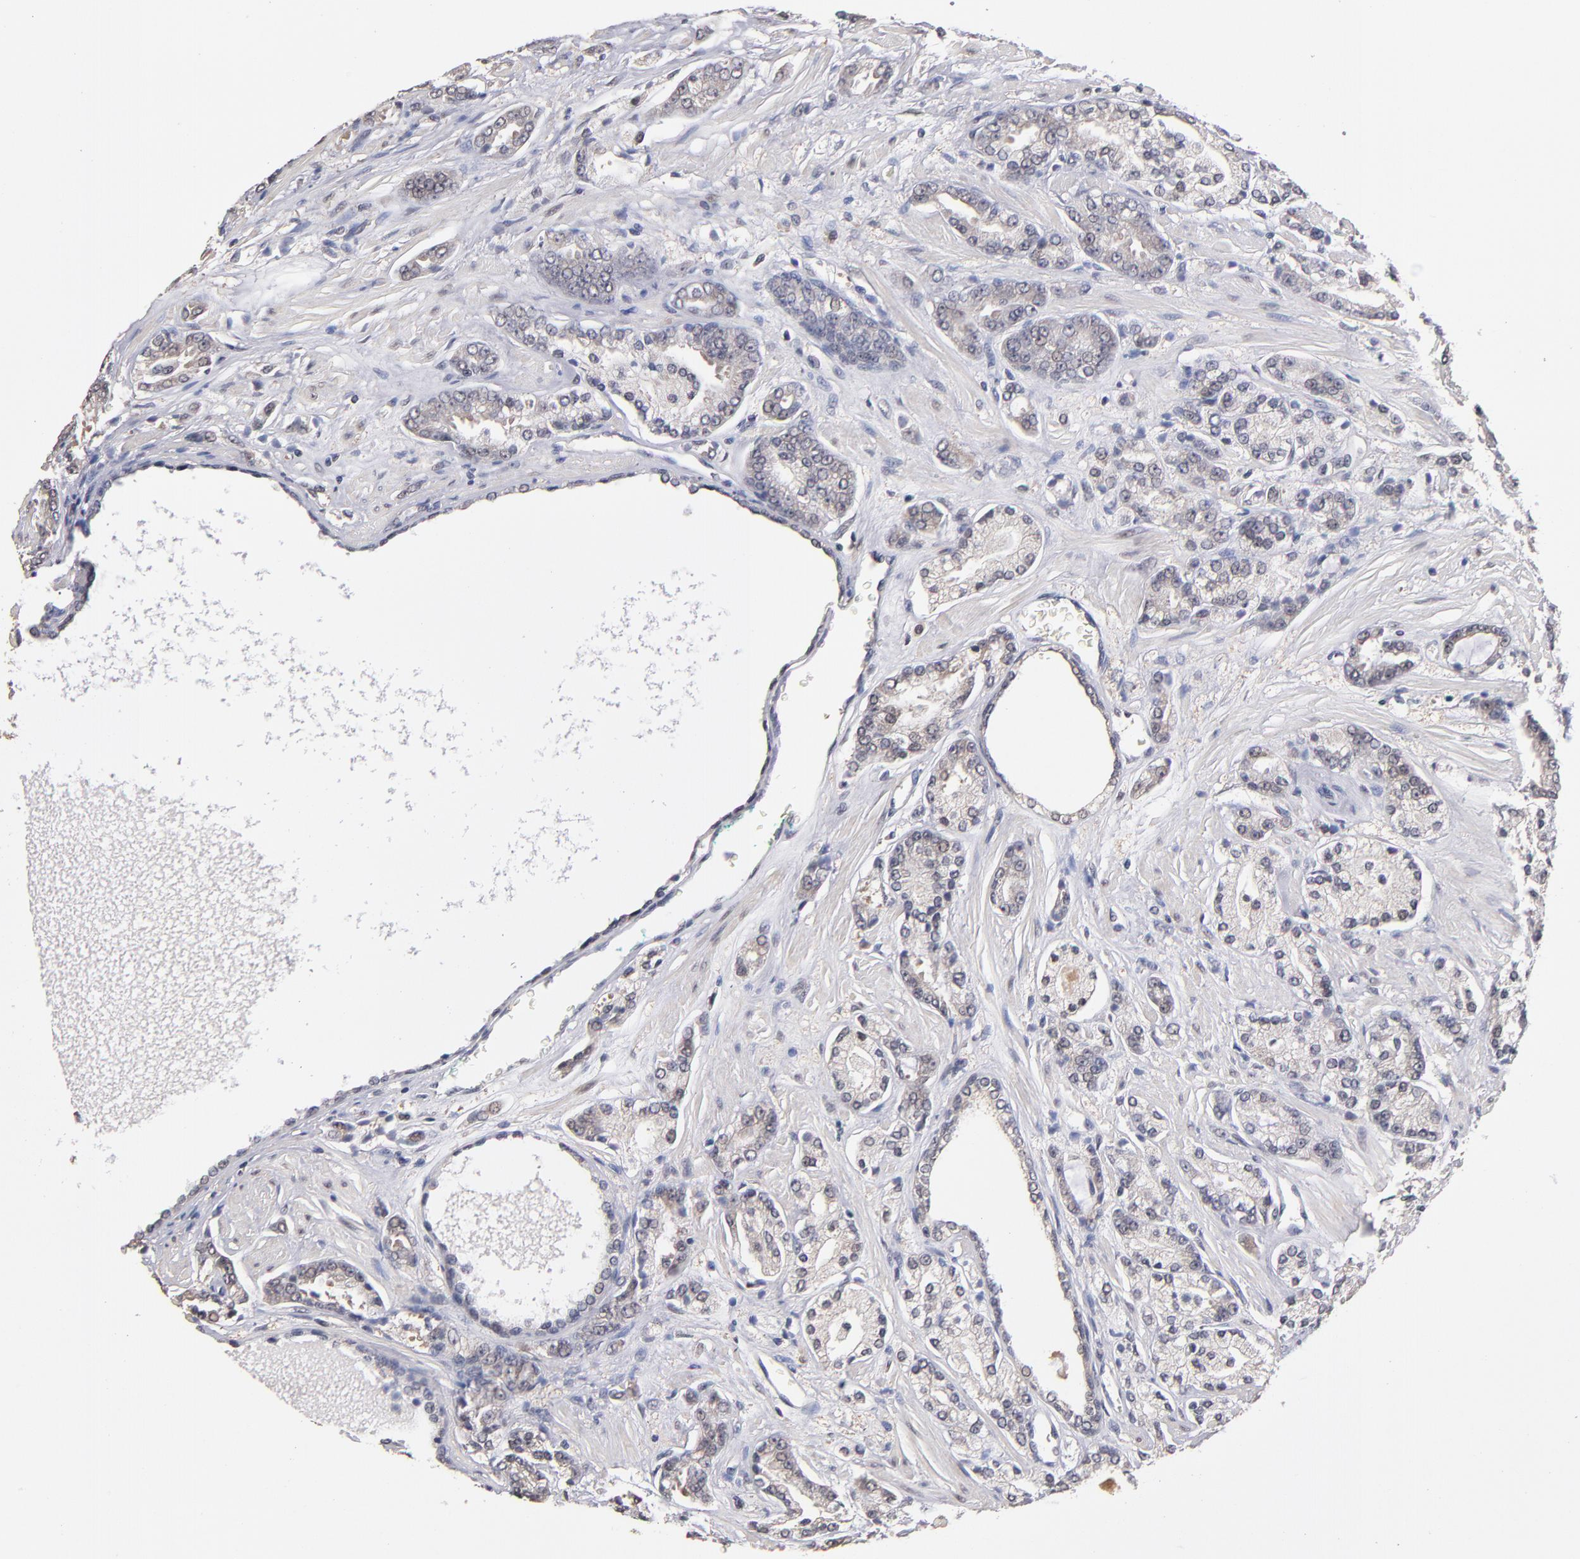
{"staining": {"intensity": "negative", "quantity": "none", "location": "none"}, "tissue": "prostate cancer", "cell_type": "Tumor cells", "image_type": "cancer", "snomed": [{"axis": "morphology", "description": "Adenocarcinoma, High grade"}, {"axis": "topography", "description": "Prostate"}], "caption": "There is no significant staining in tumor cells of prostate cancer (adenocarcinoma (high-grade)).", "gene": "PSMD10", "patient": {"sex": "male", "age": 71}}